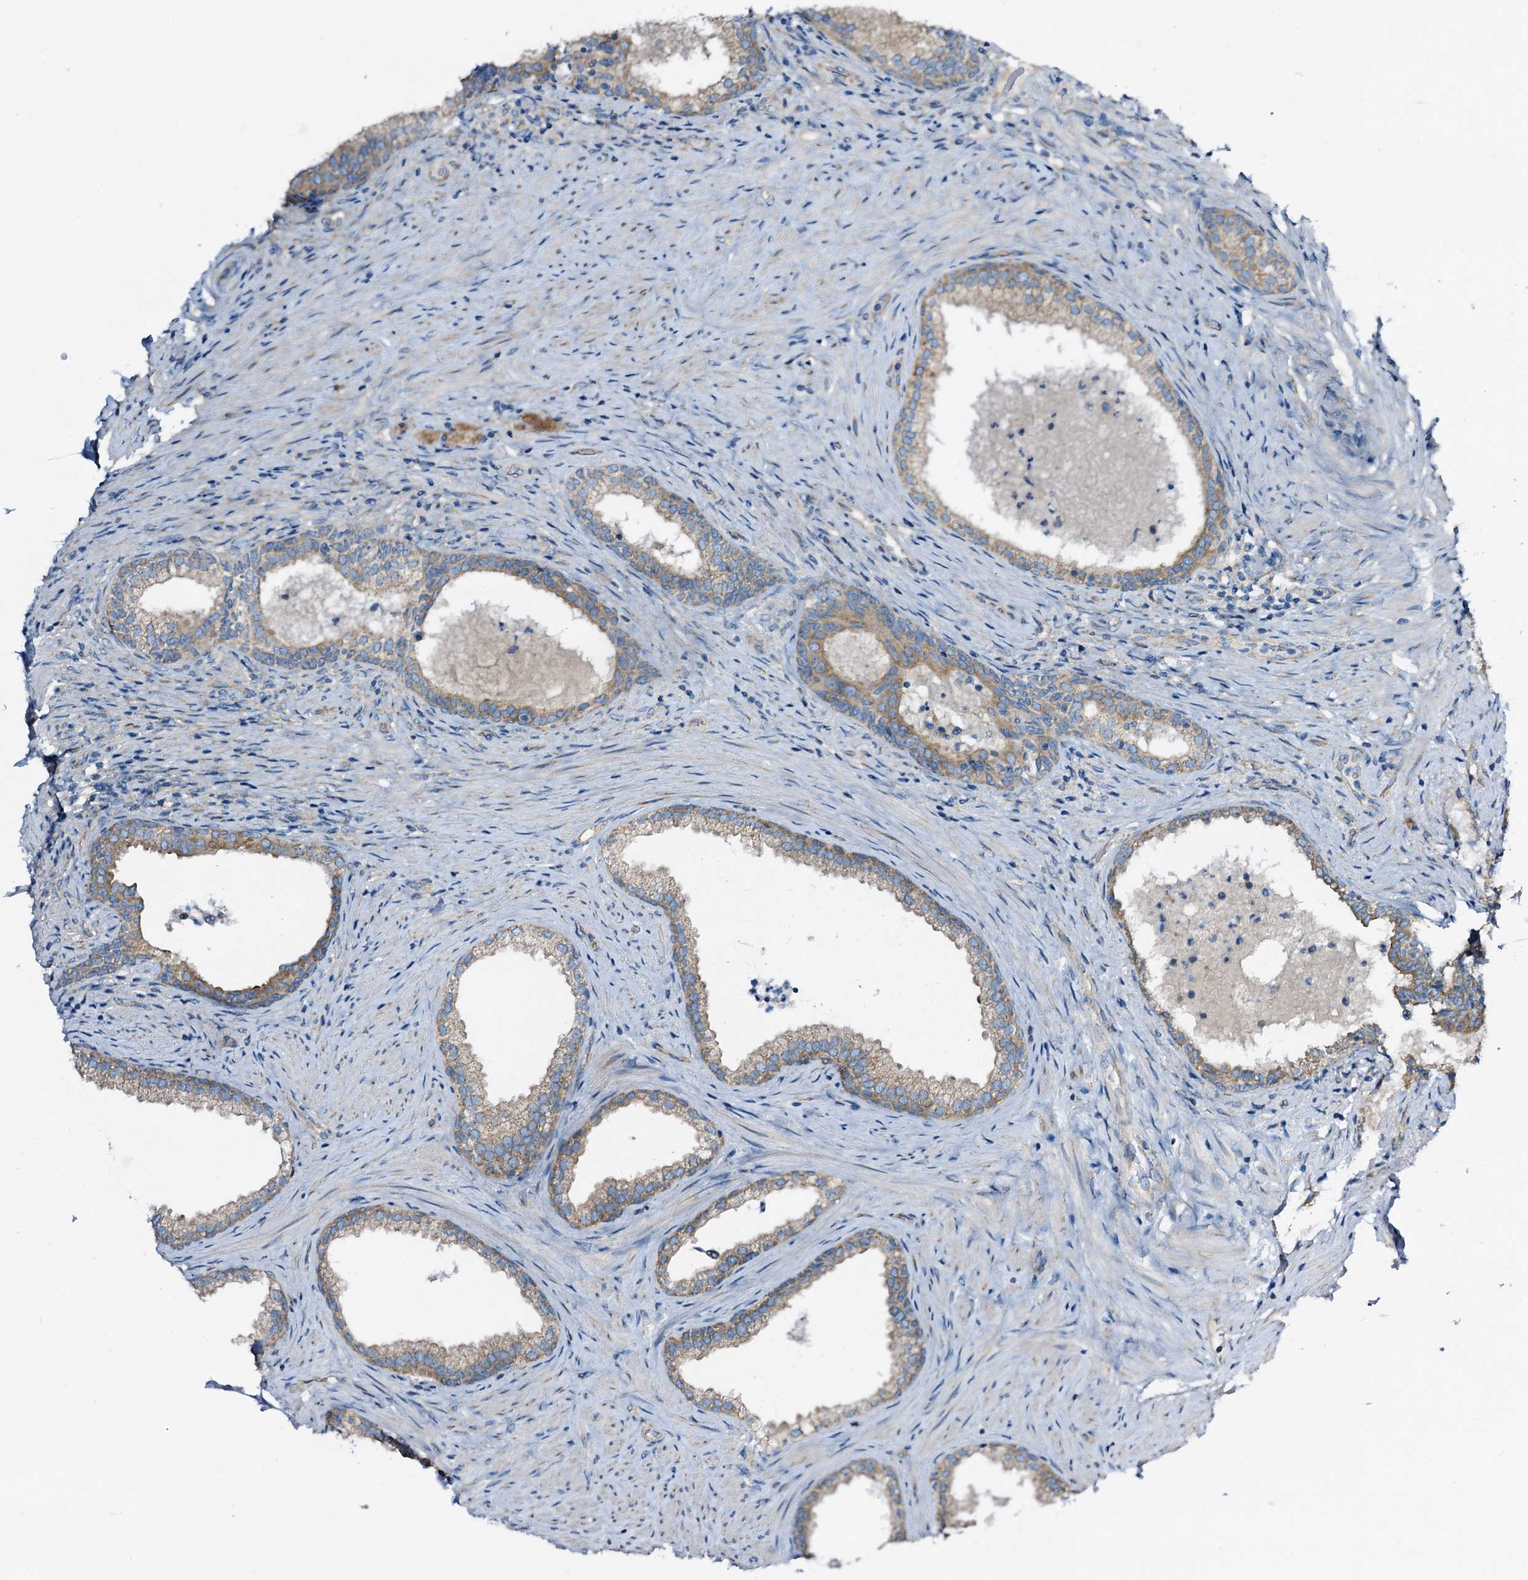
{"staining": {"intensity": "moderate", "quantity": ">75%", "location": "cytoplasmic/membranous"}, "tissue": "prostate", "cell_type": "Glandular cells", "image_type": "normal", "snomed": [{"axis": "morphology", "description": "Normal tissue, NOS"}, {"axis": "topography", "description": "Prostate"}], "caption": "Human prostate stained with a brown dye shows moderate cytoplasmic/membranous positive positivity in approximately >75% of glandular cells.", "gene": "STARD13", "patient": {"sex": "male", "age": 76}}